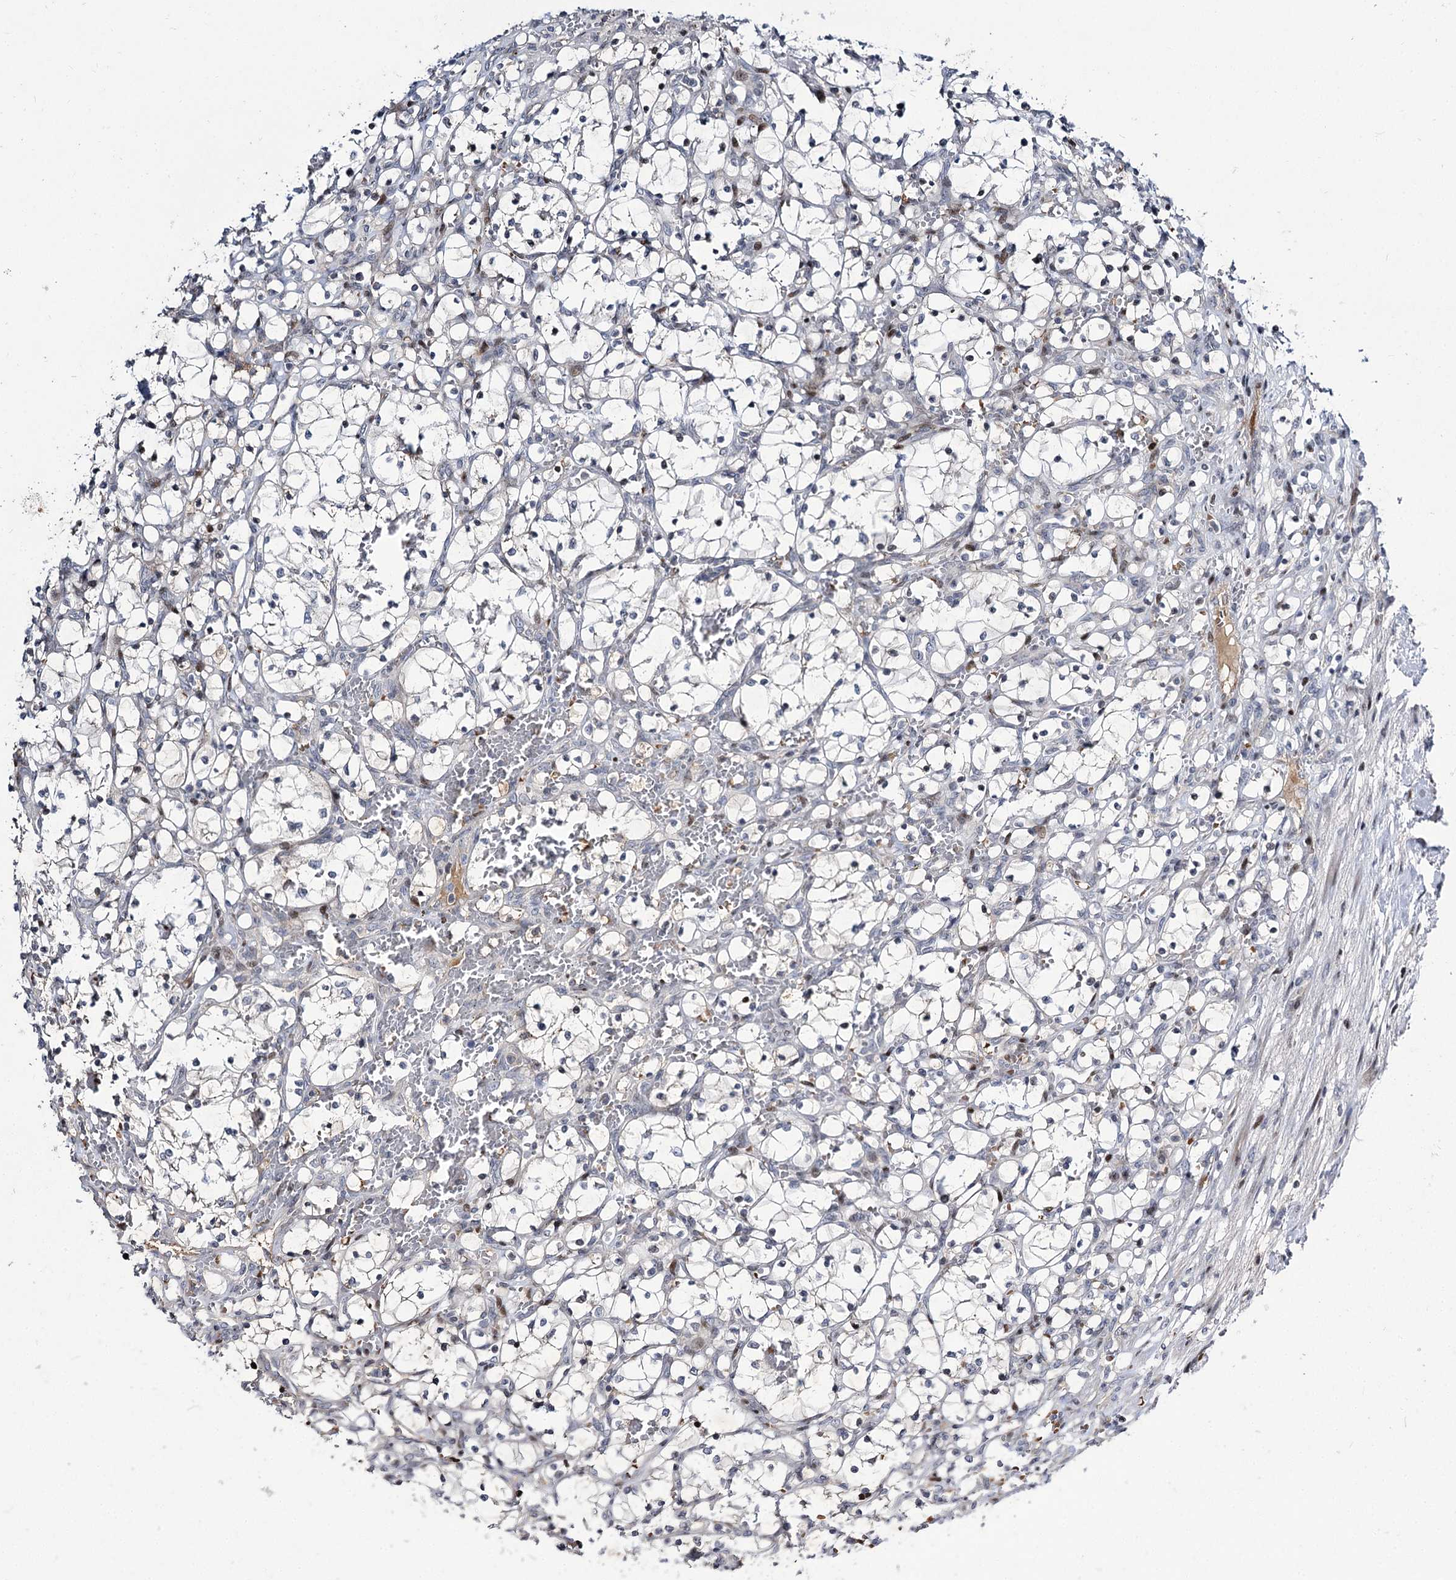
{"staining": {"intensity": "negative", "quantity": "none", "location": "none"}, "tissue": "renal cancer", "cell_type": "Tumor cells", "image_type": "cancer", "snomed": [{"axis": "morphology", "description": "Adenocarcinoma, NOS"}, {"axis": "topography", "description": "Kidney"}], "caption": "DAB immunohistochemical staining of human renal cancer (adenocarcinoma) displays no significant staining in tumor cells.", "gene": "ITFG2", "patient": {"sex": "female", "age": 69}}